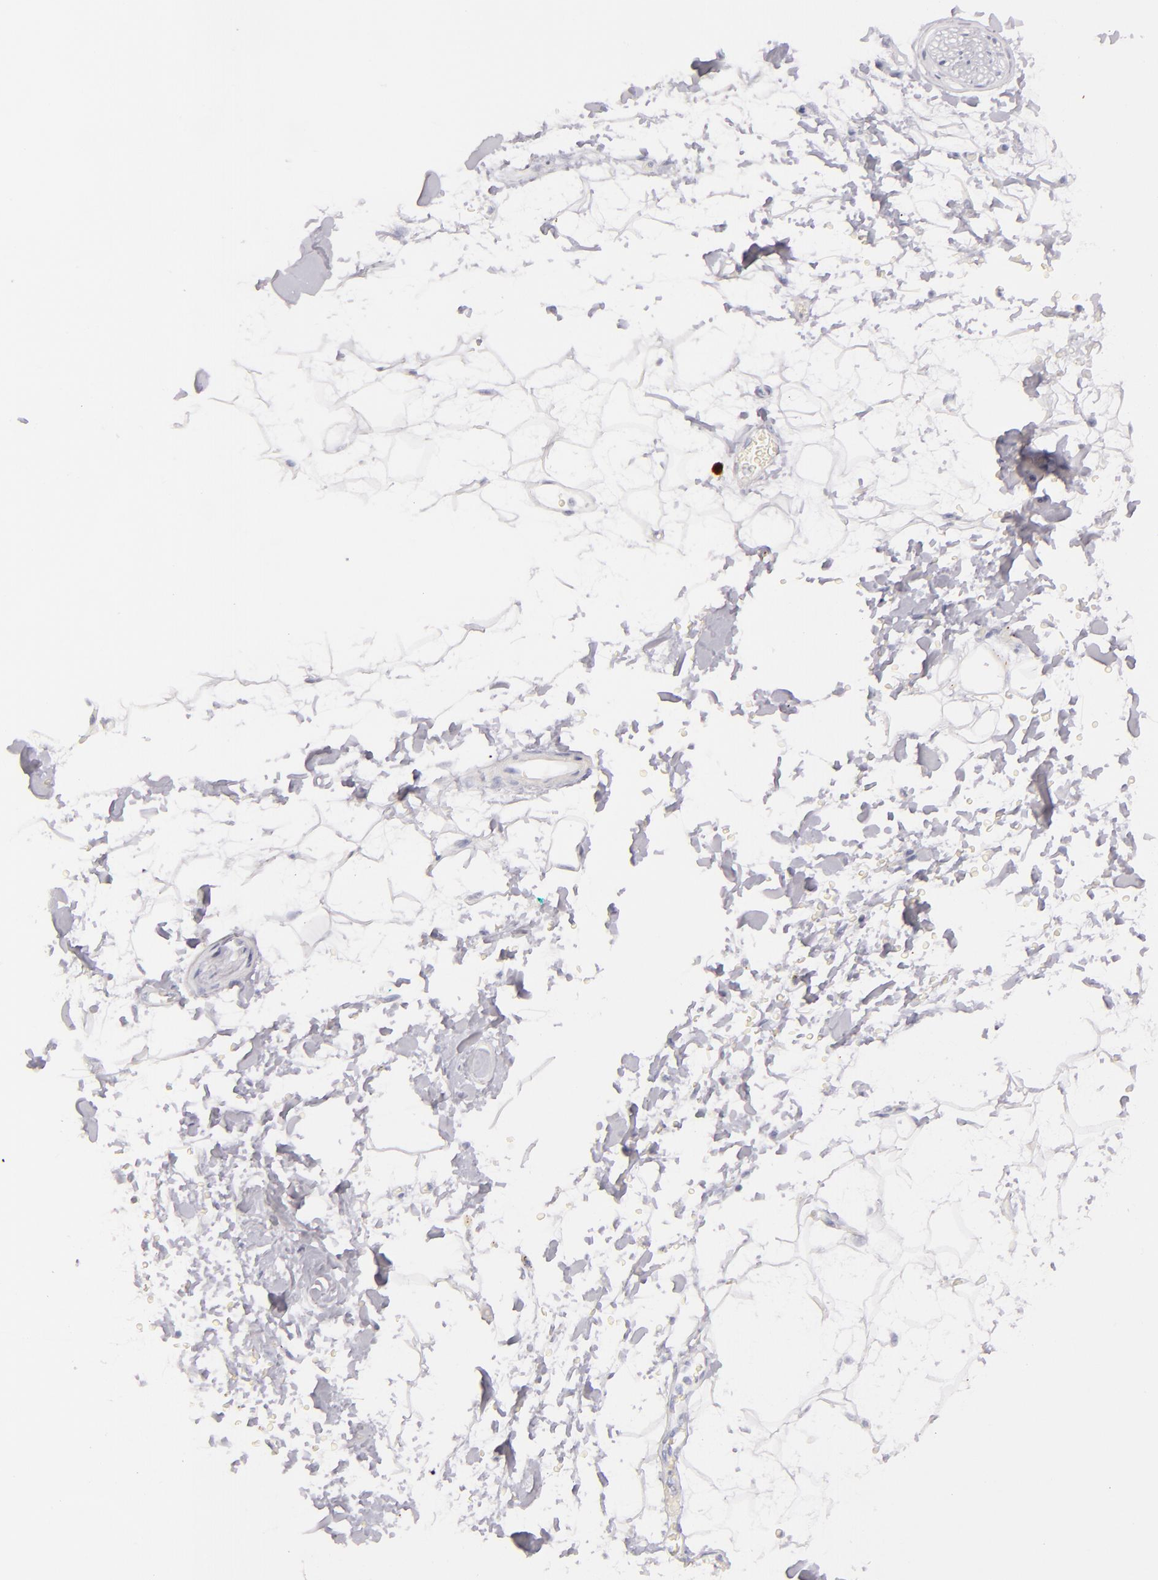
{"staining": {"intensity": "negative", "quantity": "none", "location": "none"}, "tissue": "adipose tissue", "cell_type": "Adipocytes", "image_type": "normal", "snomed": [{"axis": "morphology", "description": "Normal tissue, NOS"}, {"axis": "topography", "description": "Soft tissue"}], "caption": "IHC image of normal adipose tissue: human adipose tissue stained with DAB (3,3'-diaminobenzidine) reveals no significant protein positivity in adipocytes. (DAB (3,3'-diaminobenzidine) immunohistochemistry (IHC) visualized using brightfield microscopy, high magnification).", "gene": "TPSD1", "patient": {"sex": "male", "age": 72}}